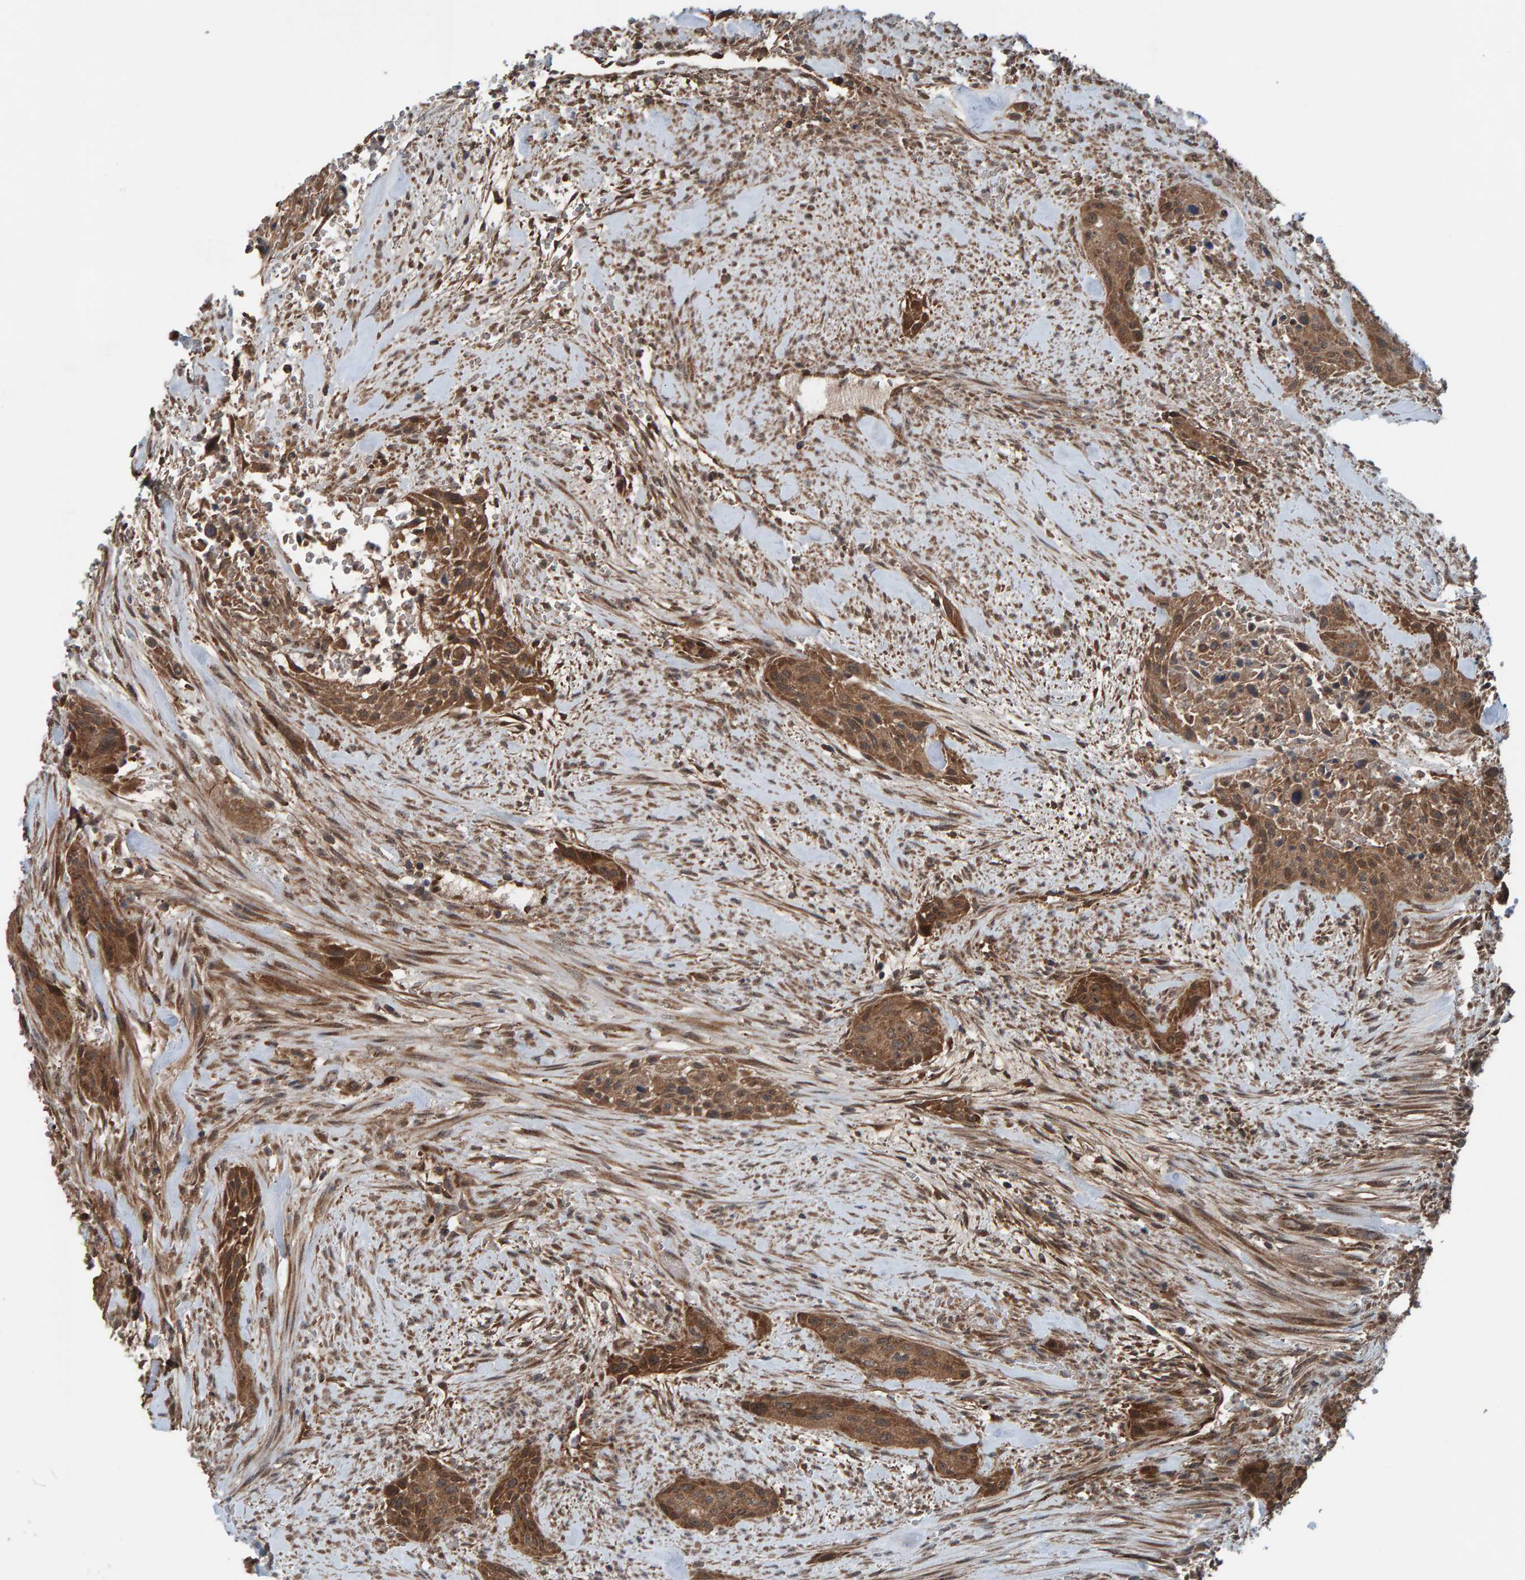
{"staining": {"intensity": "moderate", "quantity": ">75%", "location": "cytoplasmic/membranous"}, "tissue": "urothelial cancer", "cell_type": "Tumor cells", "image_type": "cancer", "snomed": [{"axis": "morphology", "description": "Urothelial carcinoma, High grade"}, {"axis": "topography", "description": "Urinary bladder"}], "caption": "Protein staining of urothelial carcinoma (high-grade) tissue shows moderate cytoplasmic/membranous positivity in approximately >75% of tumor cells.", "gene": "CUEDC1", "patient": {"sex": "male", "age": 35}}